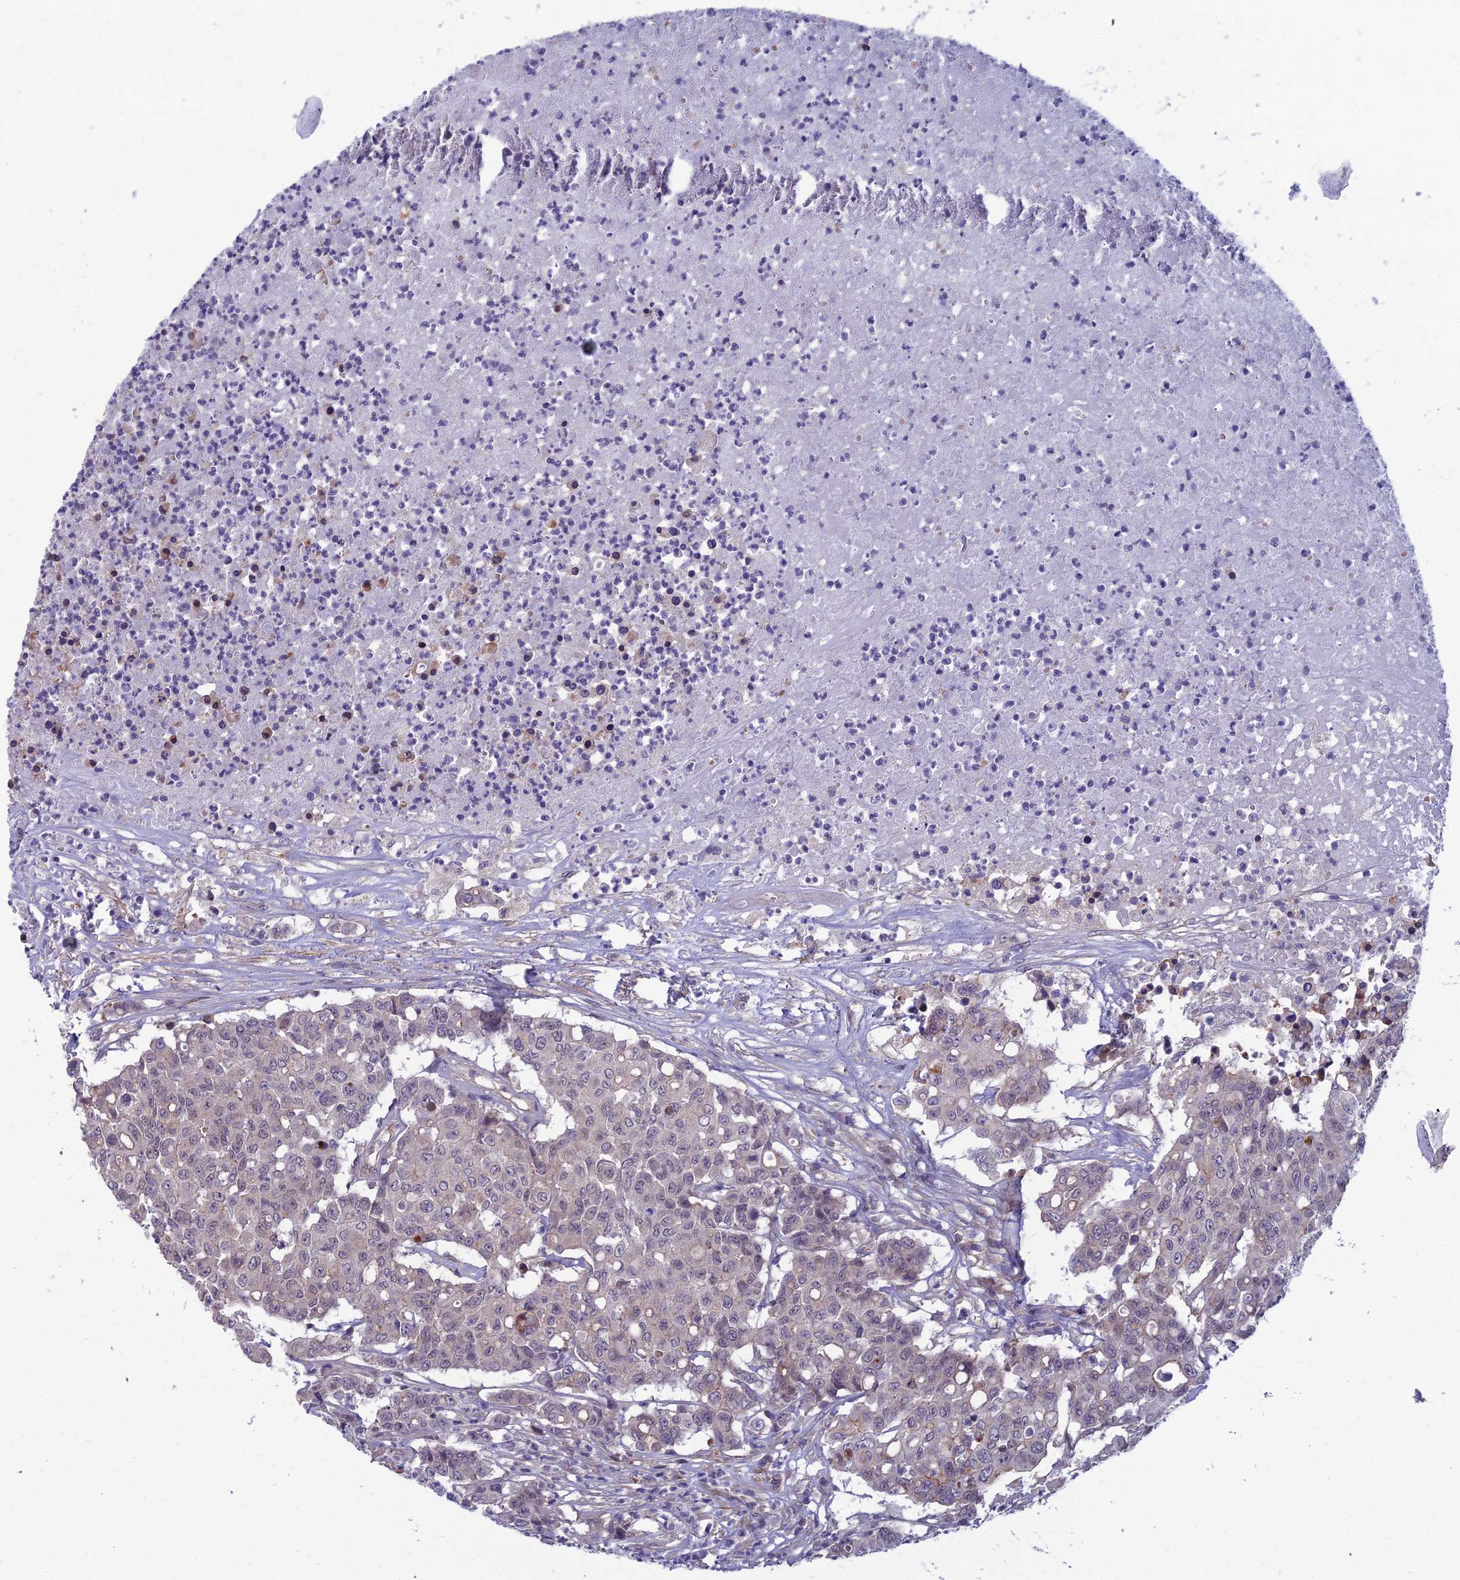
{"staining": {"intensity": "negative", "quantity": "none", "location": "none"}, "tissue": "colorectal cancer", "cell_type": "Tumor cells", "image_type": "cancer", "snomed": [{"axis": "morphology", "description": "Adenocarcinoma, NOS"}, {"axis": "topography", "description": "Colon"}], "caption": "This is an IHC photomicrograph of colorectal cancer. There is no positivity in tumor cells.", "gene": "OPA3", "patient": {"sex": "male", "age": 51}}